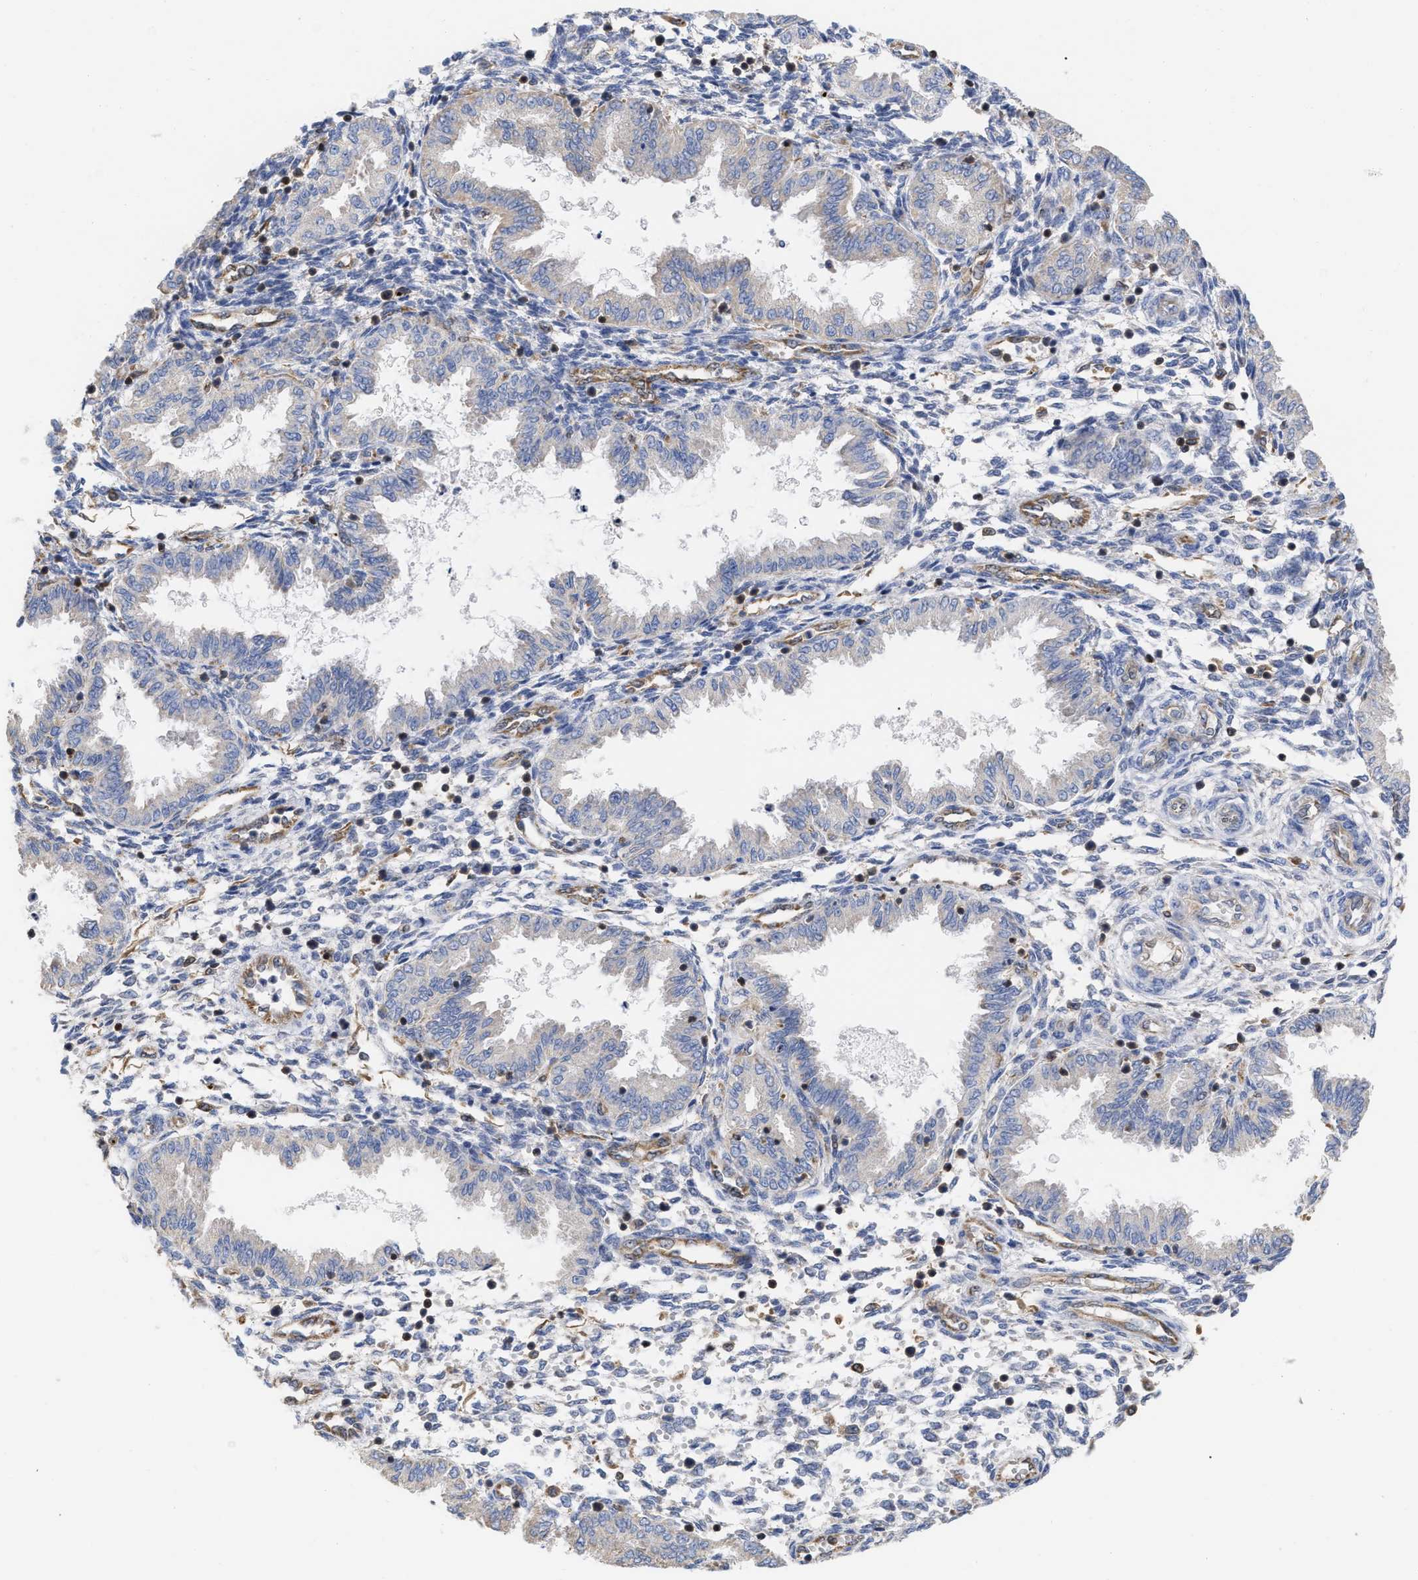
{"staining": {"intensity": "negative", "quantity": "none", "location": "none"}, "tissue": "endometrium", "cell_type": "Cells in endometrial stroma", "image_type": "normal", "snomed": [{"axis": "morphology", "description": "Normal tissue, NOS"}, {"axis": "topography", "description": "Endometrium"}], "caption": "Protein analysis of benign endometrium exhibits no significant staining in cells in endometrial stroma.", "gene": "GIMAP4", "patient": {"sex": "female", "age": 33}}